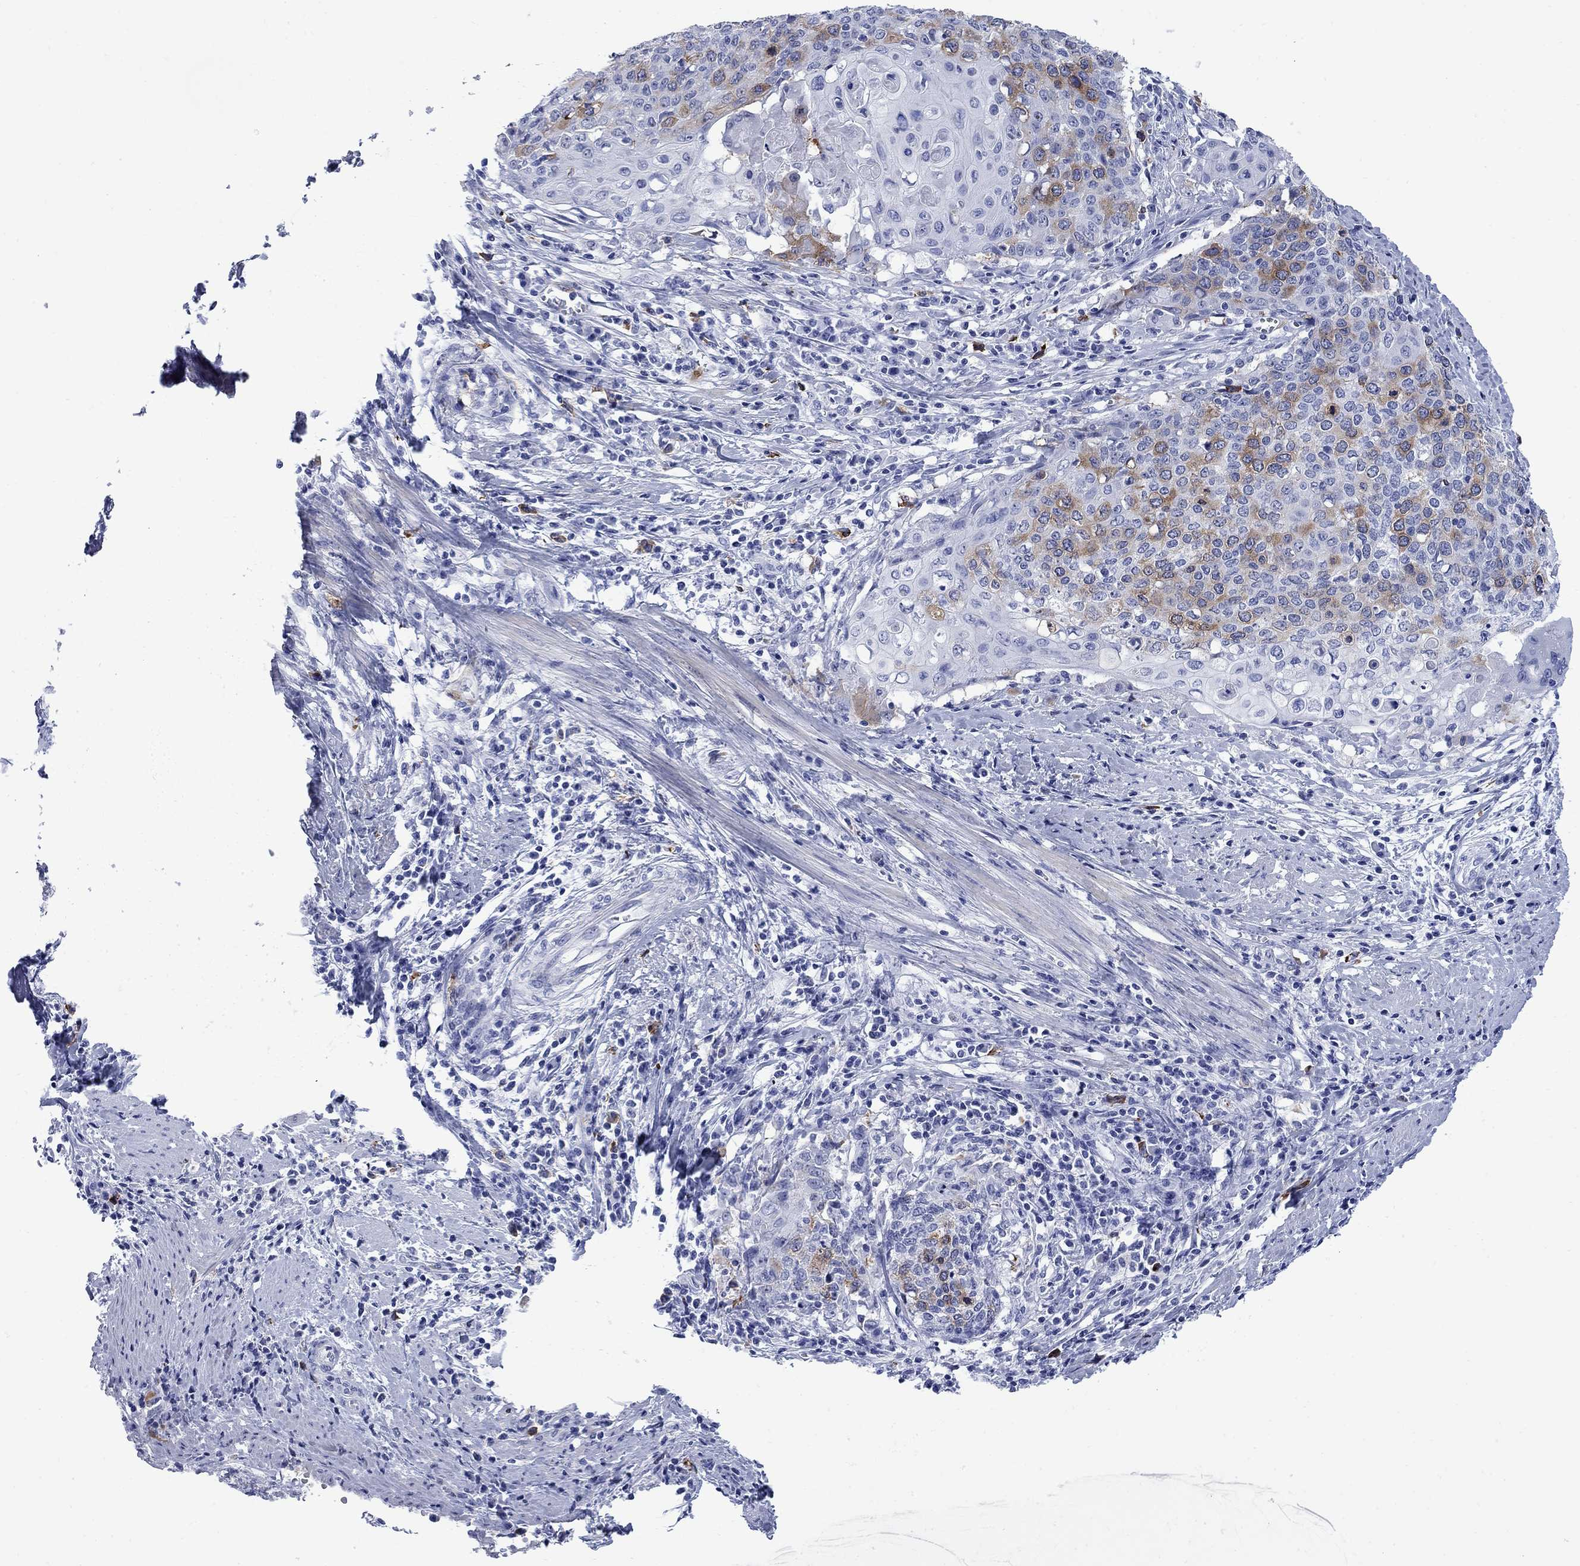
{"staining": {"intensity": "moderate", "quantity": "<25%", "location": "cytoplasmic/membranous"}, "tissue": "cervical cancer", "cell_type": "Tumor cells", "image_type": "cancer", "snomed": [{"axis": "morphology", "description": "Squamous cell carcinoma, NOS"}, {"axis": "topography", "description": "Cervix"}], "caption": "High-magnification brightfield microscopy of cervical cancer (squamous cell carcinoma) stained with DAB (brown) and counterstained with hematoxylin (blue). tumor cells exhibit moderate cytoplasmic/membranous expression is seen in about<25% of cells. (DAB IHC, brown staining for protein, blue staining for nuclei).", "gene": "TACC3", "patient": {"sex": "female", "age": 39}}